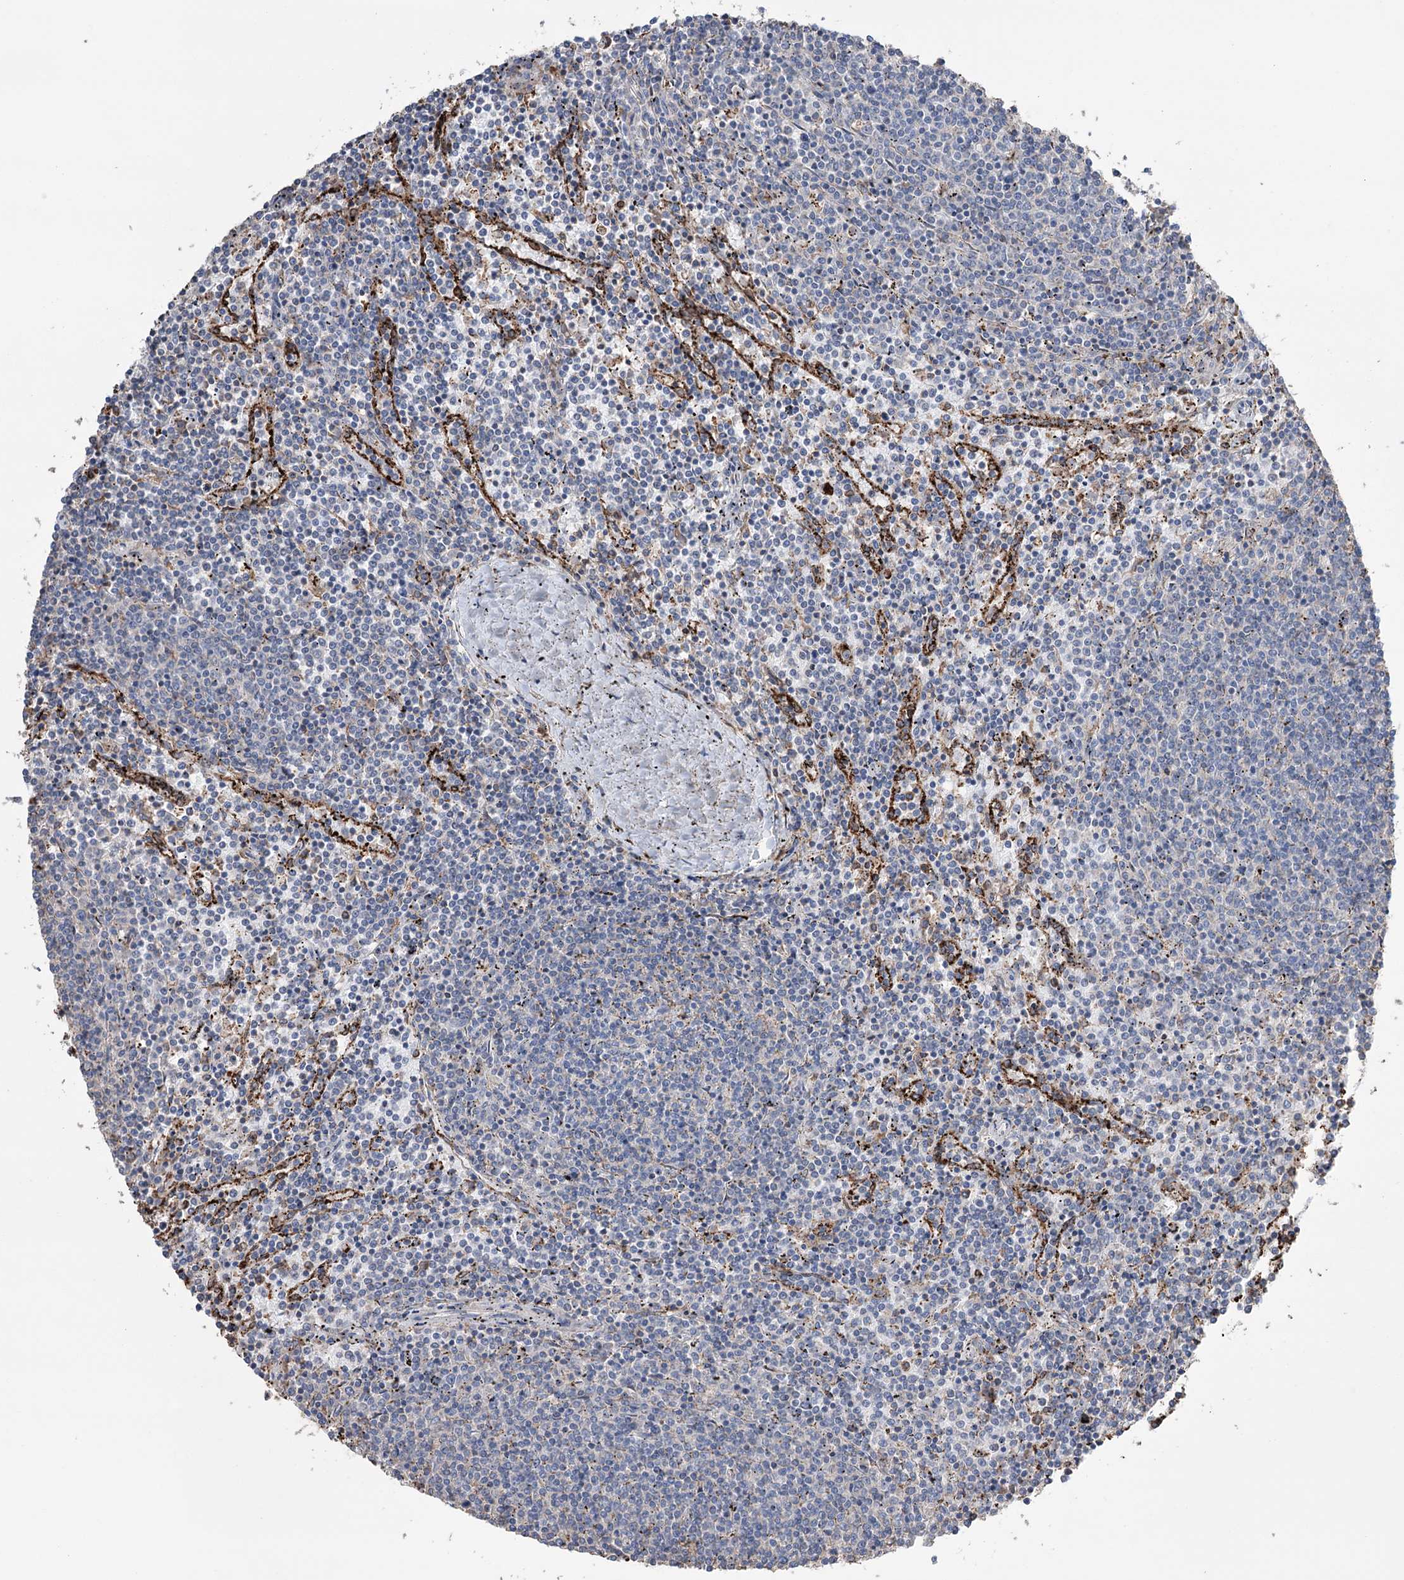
{"staining": {"intensity": "negative", "quantity": "none", "location": "none"}, "tissue": "lymphoma", "cell_type": "Tumor cells", "image_type": "cancer", "snomed": [{"axis": "morphology", "description": "Malignant lymphoma, non-Hodgkin's type, Low grade"}, {"axis": "topography", "description": "Spleen"}], "caption": "Immunohistochemical staining of malignant lymphoma, non-Hodgkin's type (low-grade) reveals no significant staining in tumor cells.", "gene": "TRIM71", "patient": {"sex": "female", "age": 50}}